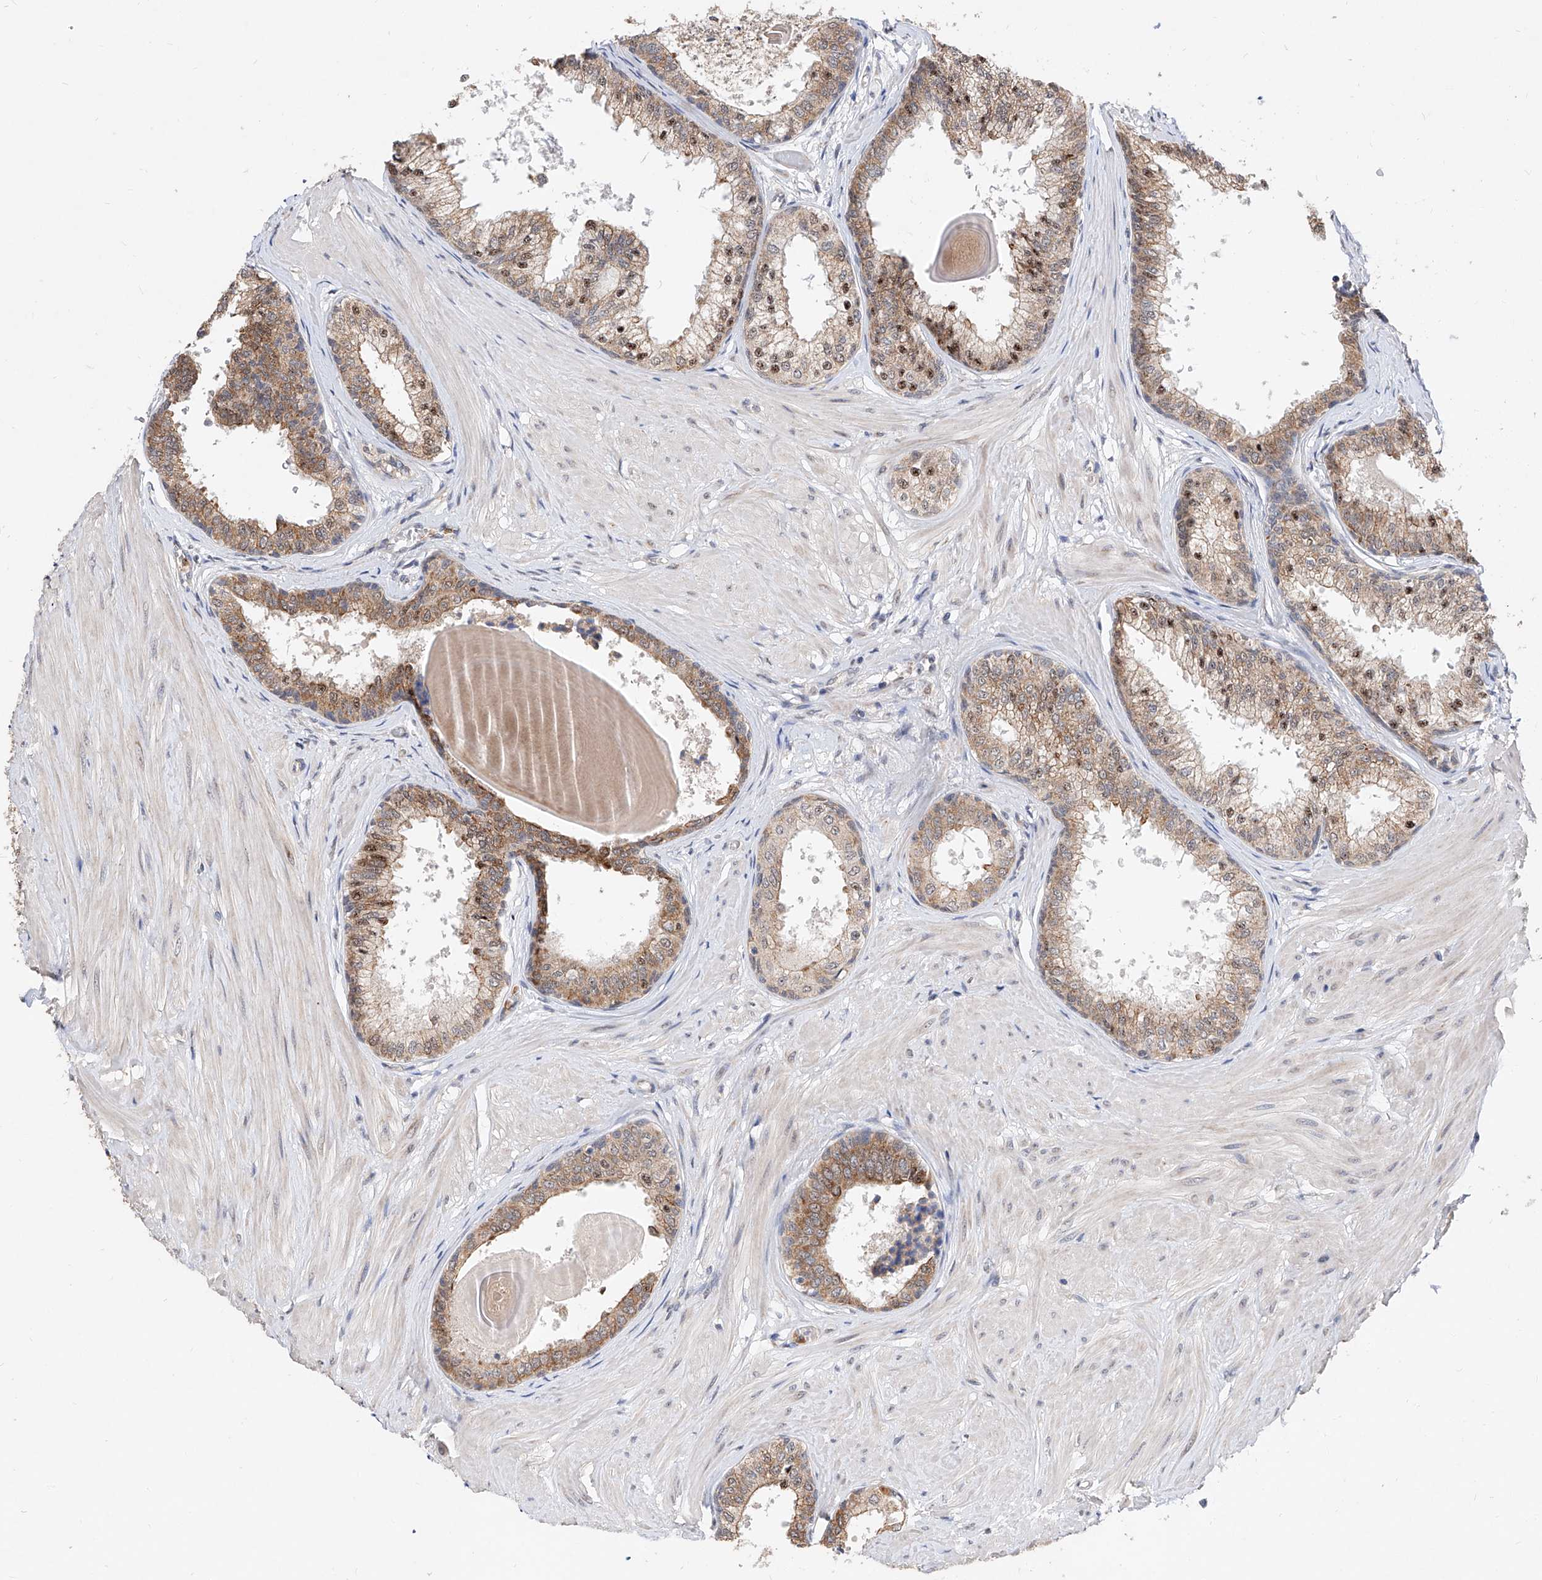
{"staining": {"intensity": "moderate", "quantity": ">75%", "location": "cytoplasmic/membranous"}, "tissue": "prostate", "cell_type": "Glandular cells", "image_type": "normal", "snomed": [{"axis": "morphology", "description": "Normal tissue, NOS"}, {"axis": "topography", "description": "Prostate"}], "caption": "Brown immunohistochemical staining in unremarkable human prostate shows moderate cytoplasmic/membranous staining in about >75% of glandular cells. (Brightfield microscopy of DAB IHC at high magnification).", "gene": "MFSD4B", "patient": {"sex": "male", "age": 48}}